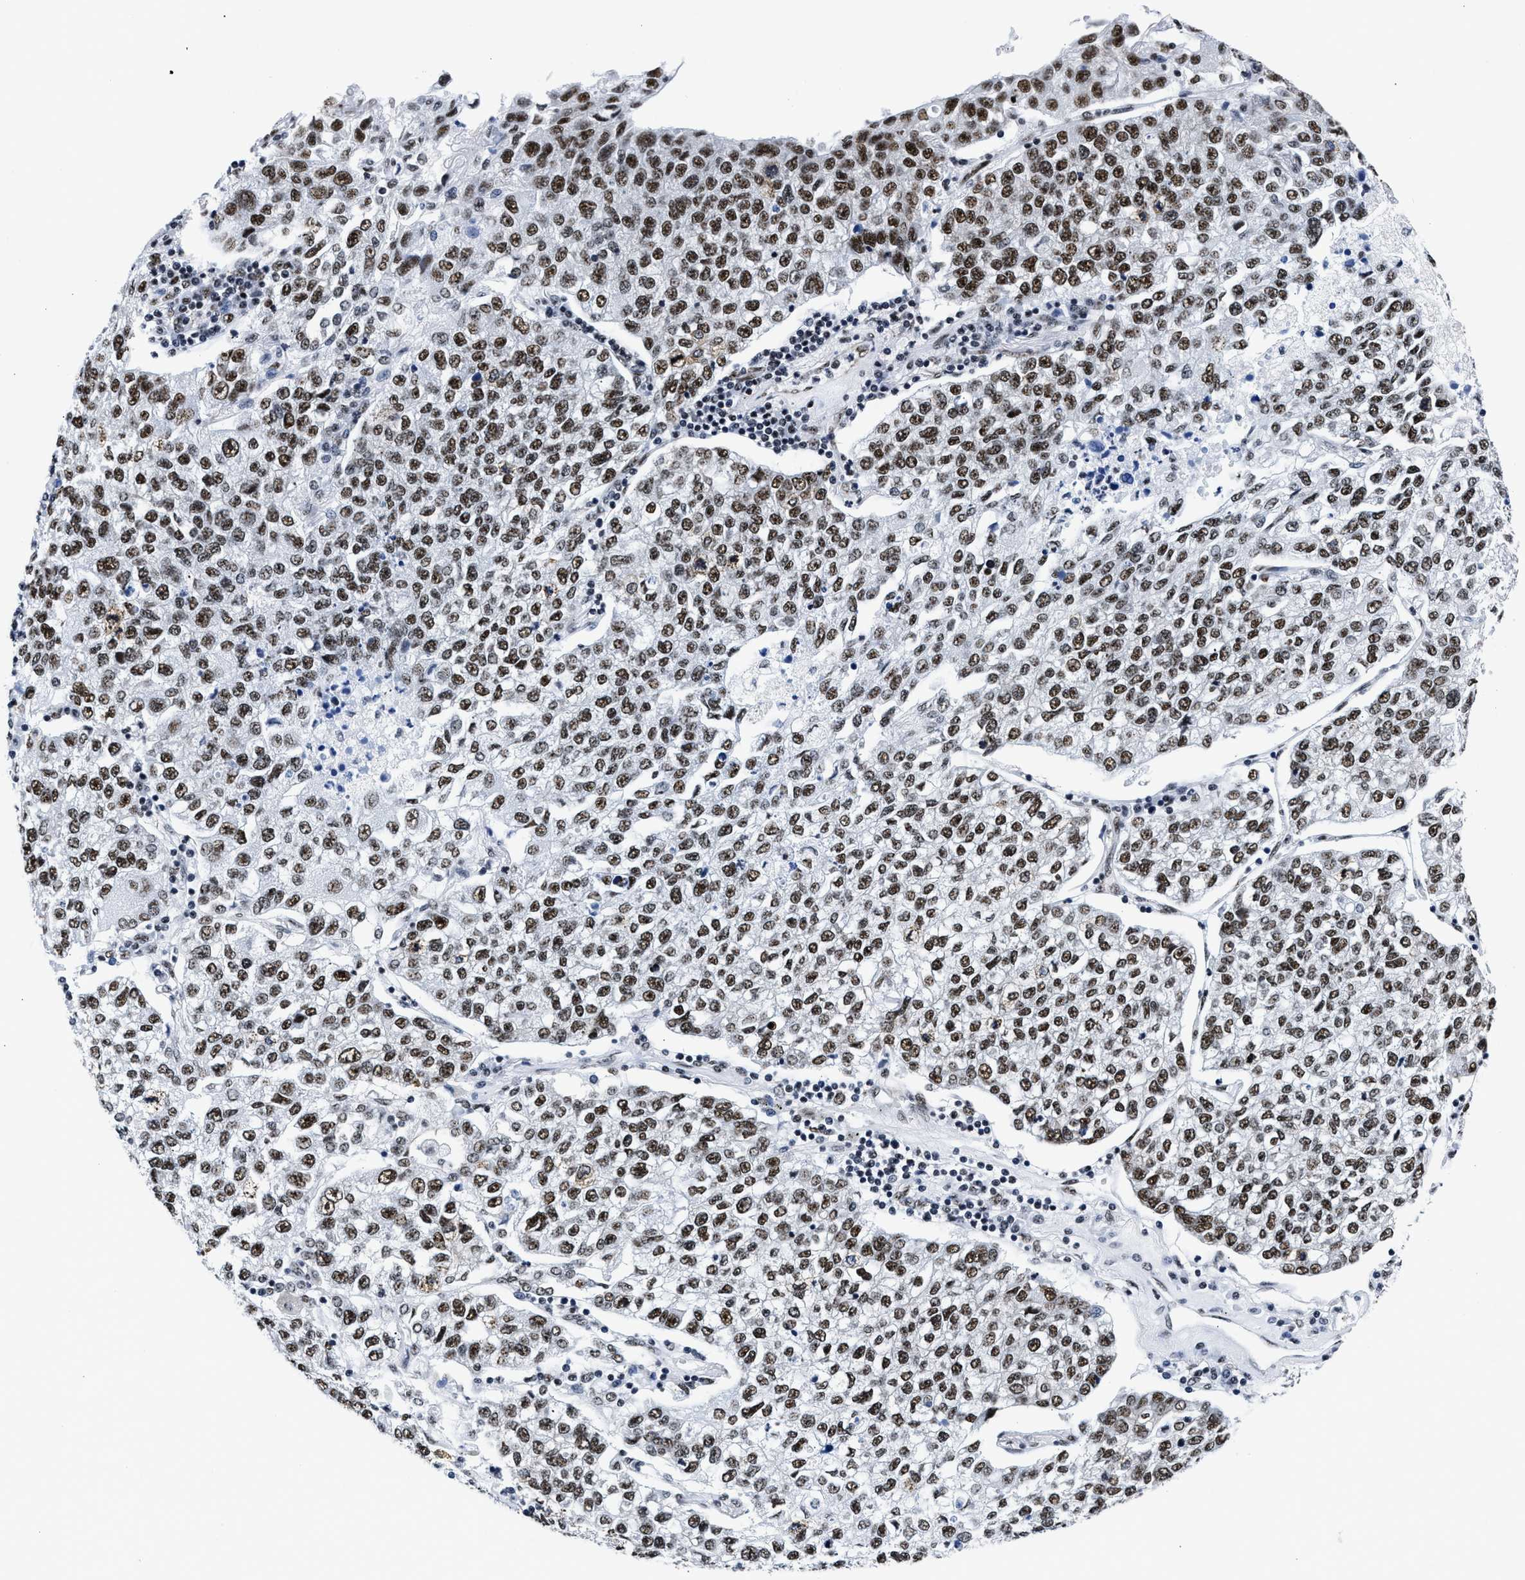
{"staining": {"intensity": "strong", "quantity": ">75%", "location": "nuclear"}, "tissue": "lung cancer", "cell_type": "Tumor cells", "image_type": "cancer", "snomed": [{"axis": "morphology", "description": "Adenocarcinoma, NOS"}, {"axis": "topography", "description": "Lung"}], "caption": "Protein analysis of lung cancer tissue displays strong nuclear positivity in approximately >75% of tumor cells.", "gene": "RBM8A", "patient": {"sex": "male", "age": 49}}